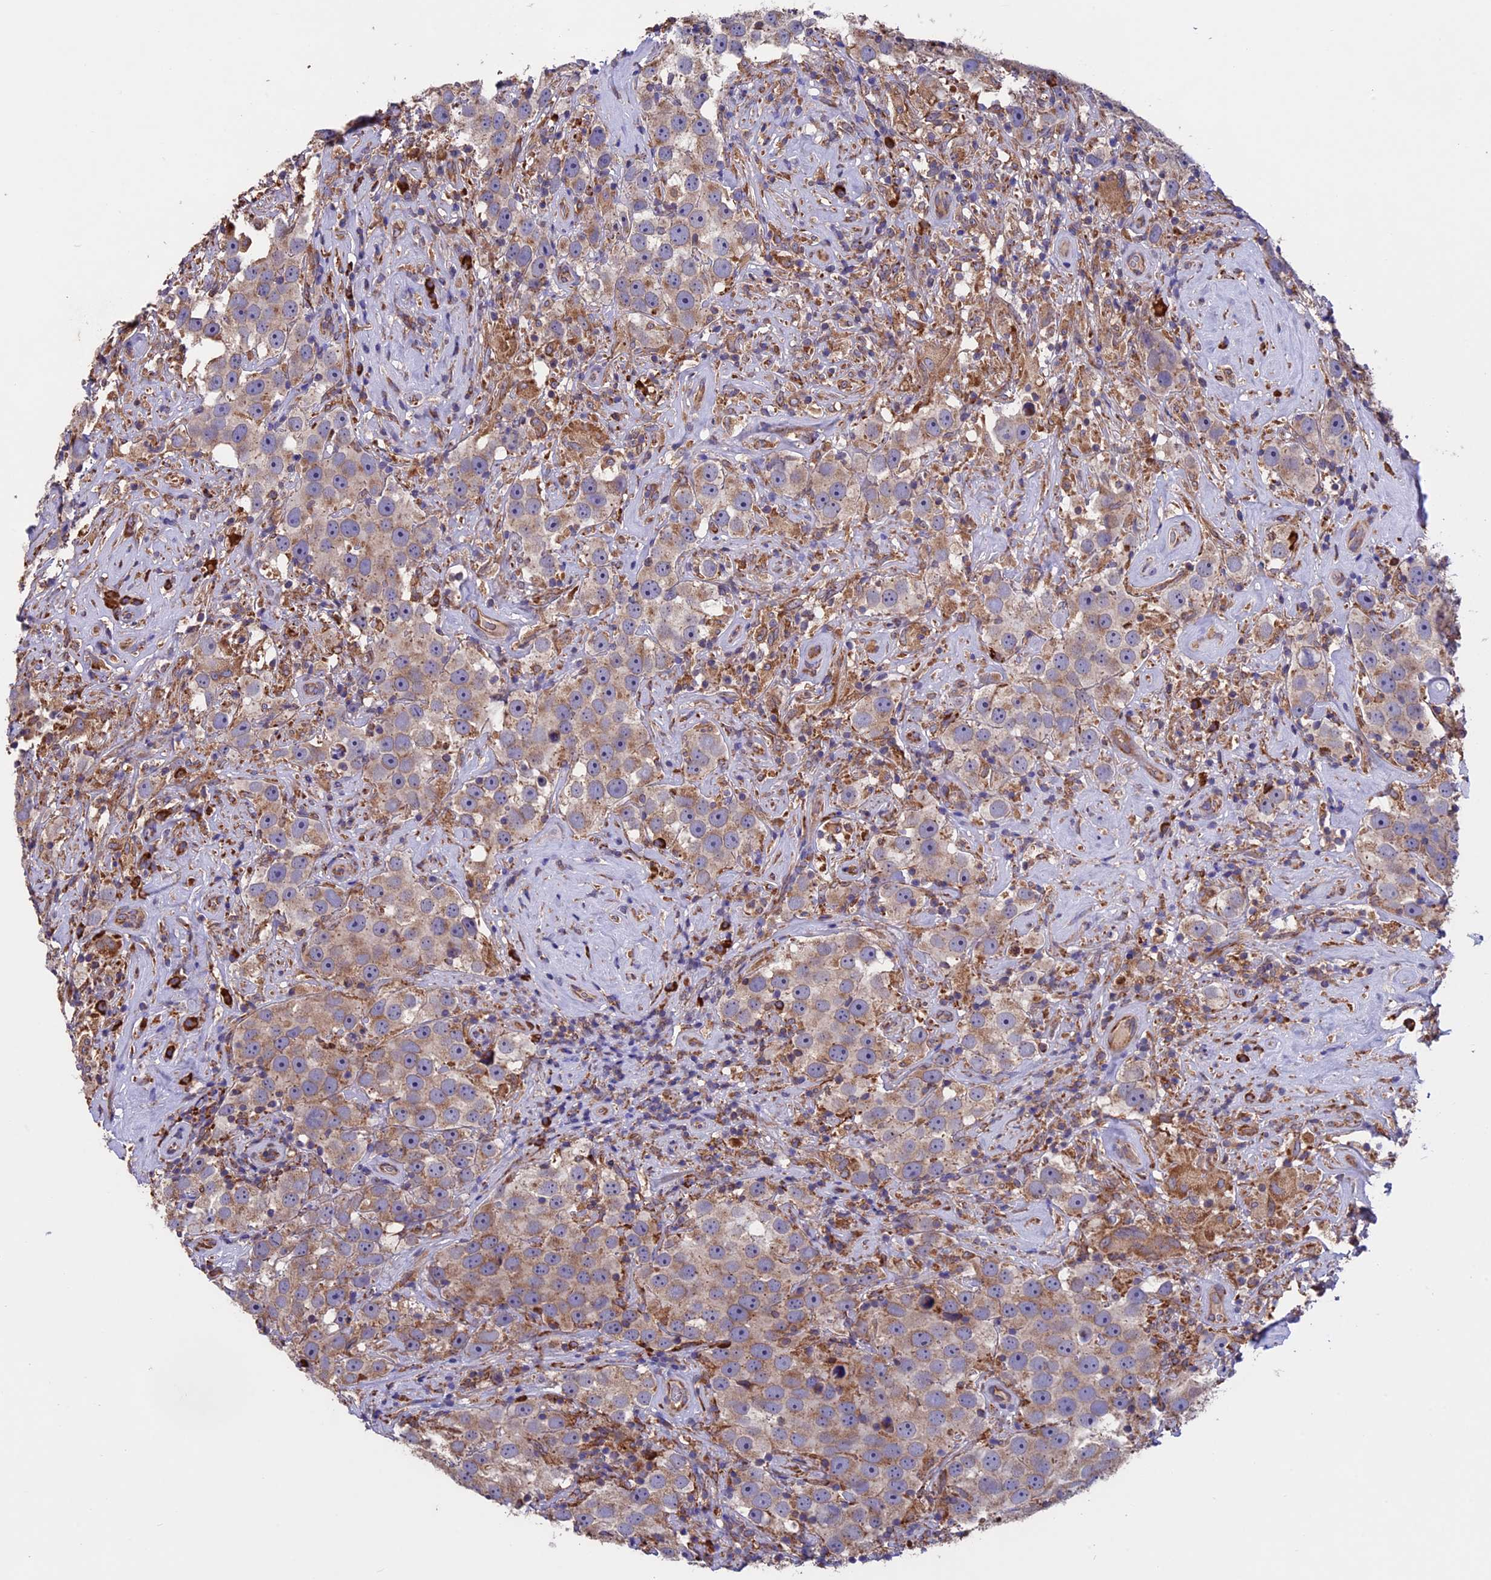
{"staining": {"intensity": "weak", "quantity": ">75%", "location": "cytoplasmic/membranous"}, "tissue": "testis cancer", "cell_type": "Tumor cells", "image_type": "cancer", "snomed": [{"axis": "morphology", "description": "Seminoma, NOS"}, {"axis": "topography", "description": "Testis"}], "caption": "There is low levels of weak cytoplasmic/membranous positivity in tumor cells of testis cancer (seminoma), as demonstrated by immunohistochemical staining (brown color).", "gene": "BTBD3", "patient": {"sex": "male", "age": 49}}